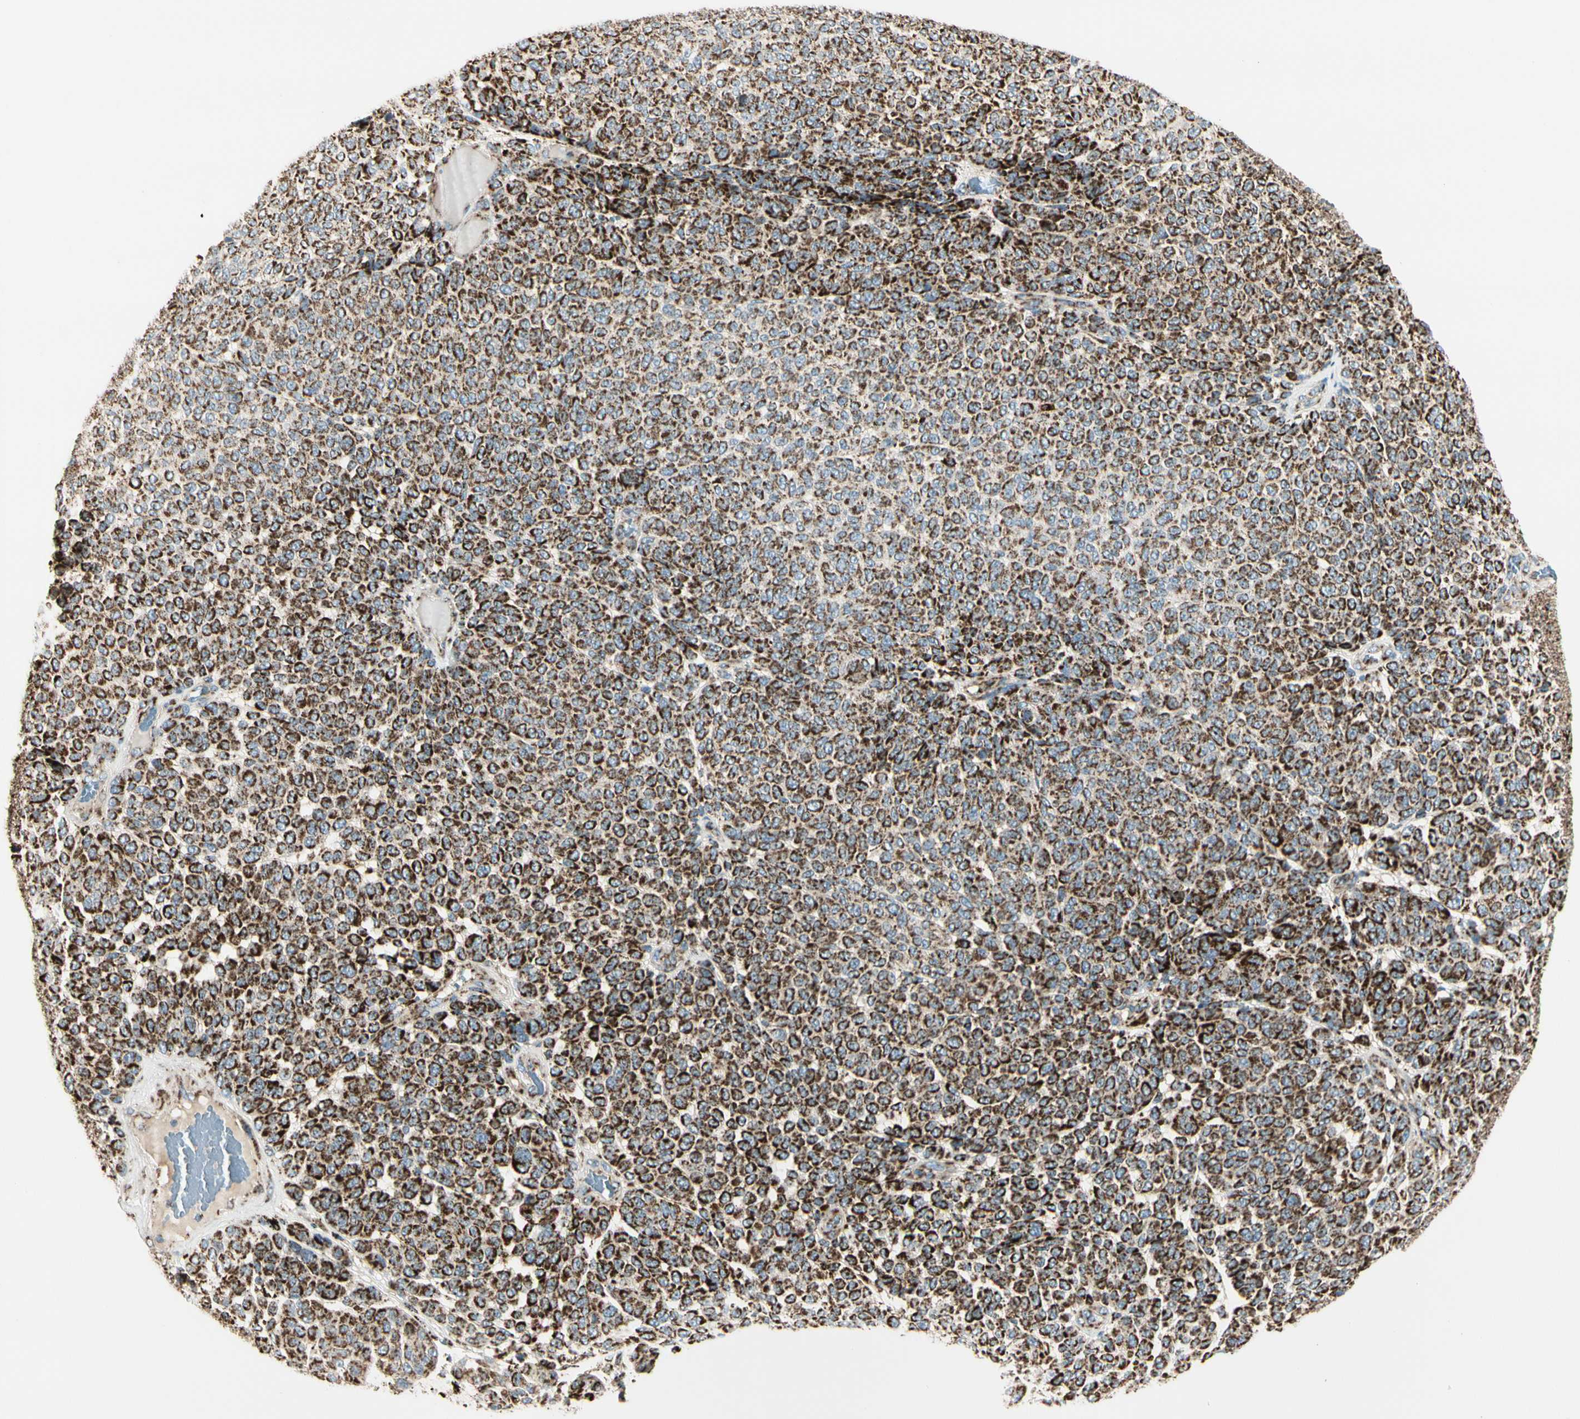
{"staining": {"intensity": "strong", "quantity": ">75%", "location": "cytoplasmic/membranous"}, "tissue": "melanoma", "cell_type": "Tumor cells", "image_type": "cancer", "snomed": [{"axis": "morphology", "description": "Malignant melanoma, NOS"}, {"axis": "topography", "description": "Skin"}], "caption": "Immunohistochemical staining of human malignant melanoma demonstrates high levels of strong cytoplasmic/membranous positivity in about >75% of tumor cells.", "gene": "ME2", "patient": {"sex": "male", "age": 59}}